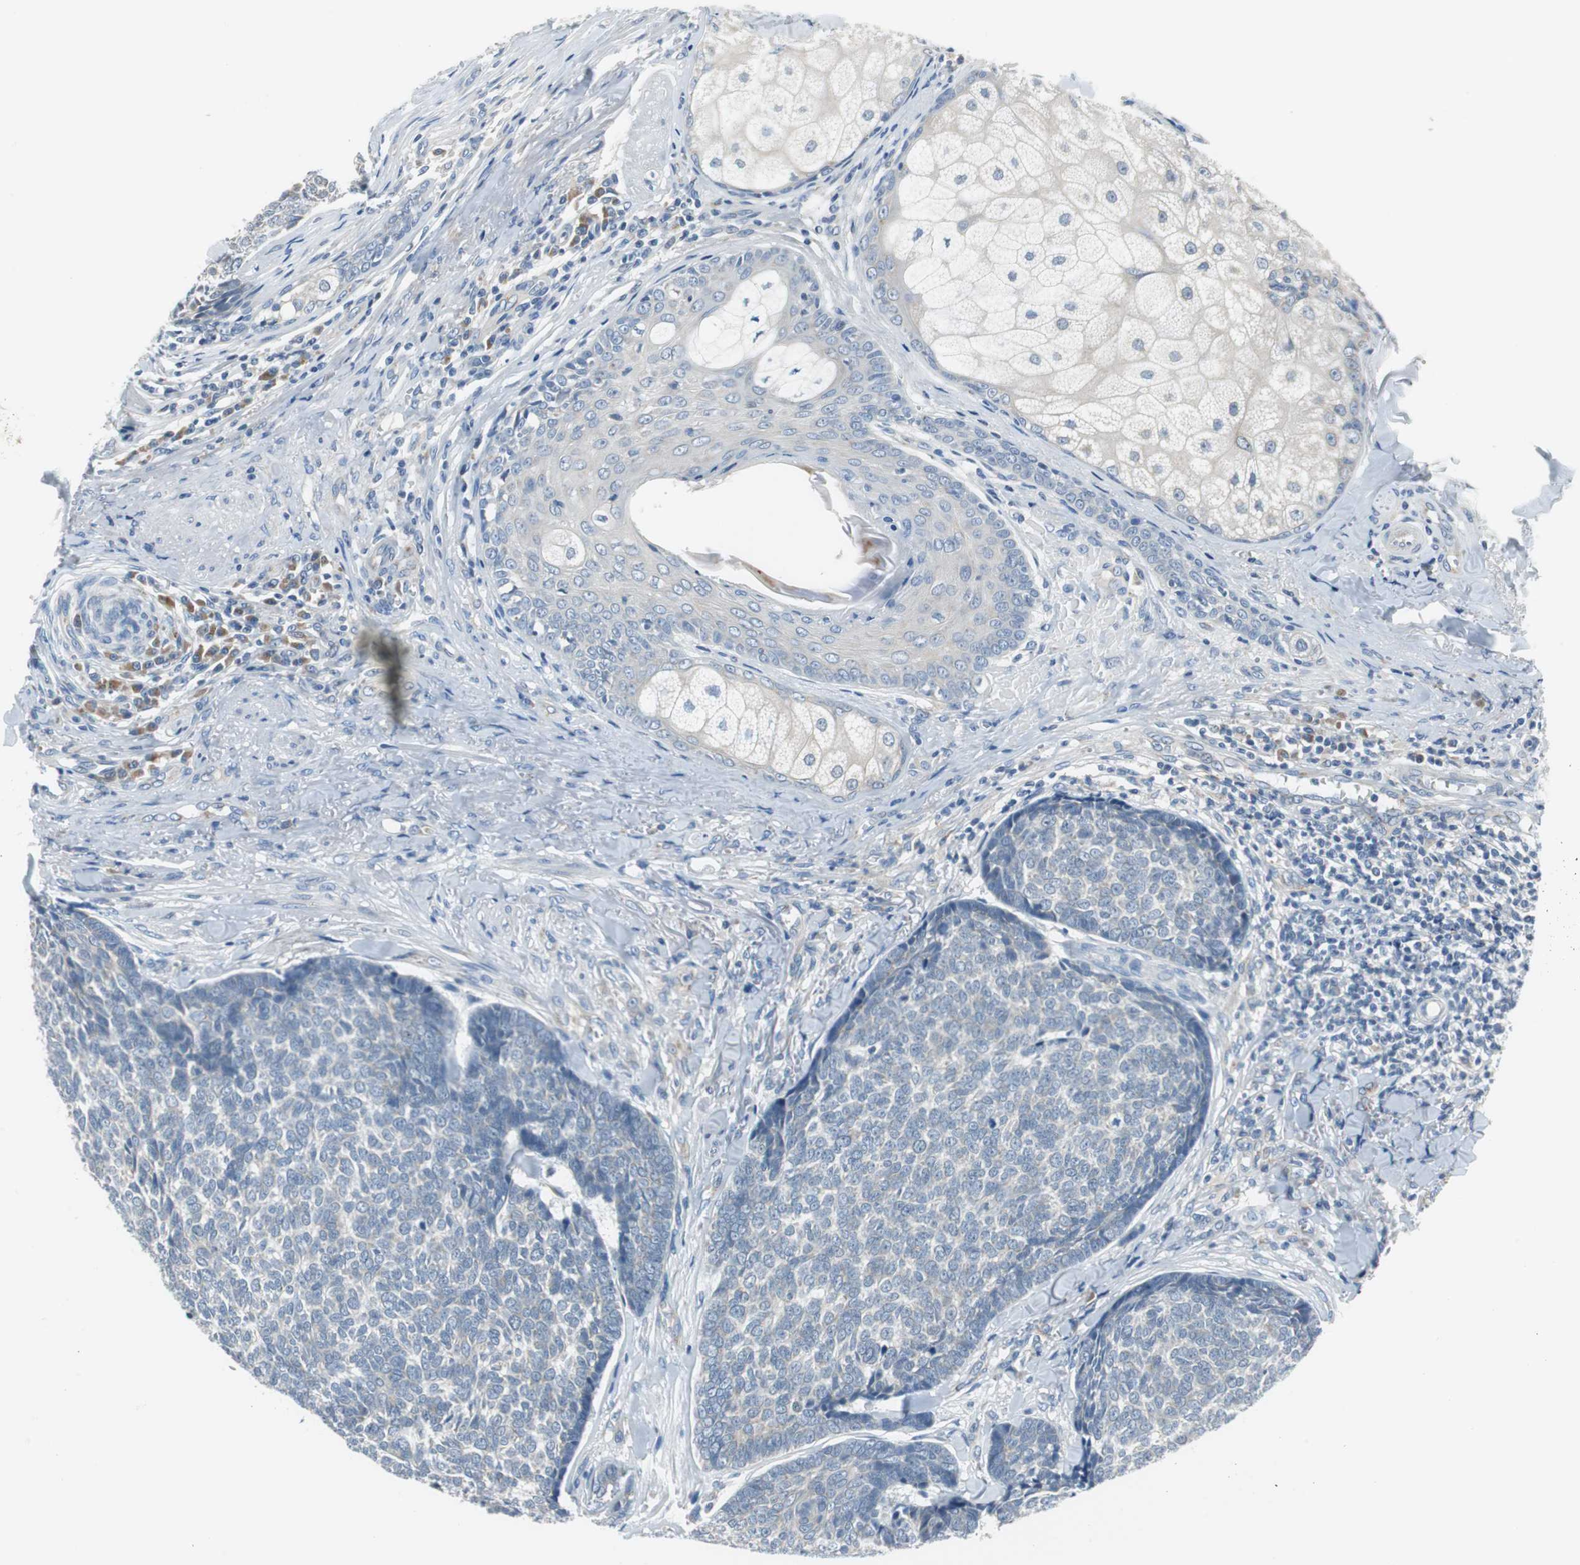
{"staining": {"intensity": "negative", "quantity": "none", "location": "none"}, "tissue": "skin cancer", "cell_type": "Tumor cells", "image_type": "cancer", "snomed": [{"axis": "morphology", "description": "Basal cell carcinoma"}, {"axis": "topography", "description": "Skin"}], "caption": "High magnification brightfield microscopy of skin cancer (basal cell carcinoma) stained with DAB (3,3'-diaminobenzidine) (brown) and counterstained with hematoxylin (blue): tumor cells show no significant positivity.", "gene": "PLAA", "patient": {"sex": "male", "age": 84}}